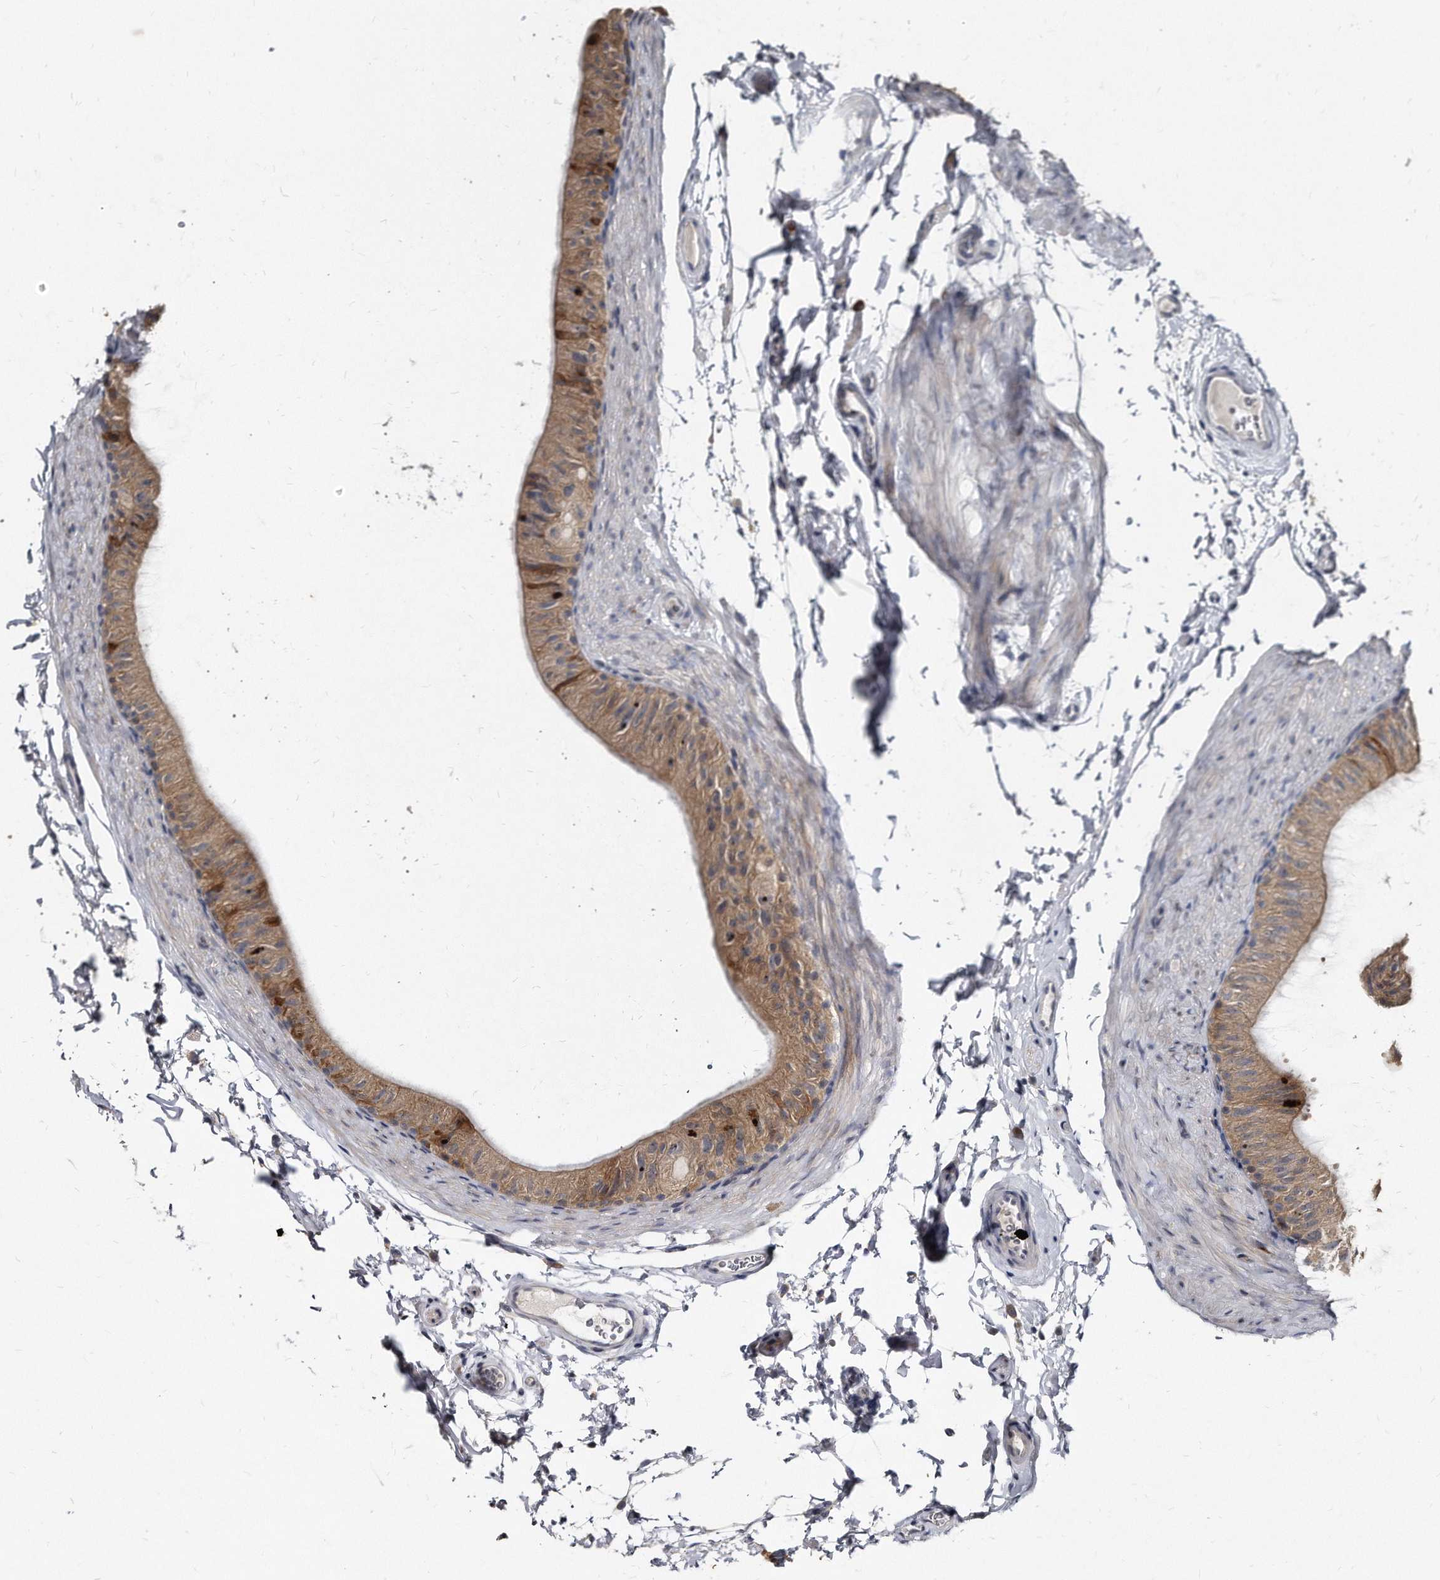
{"staining": {"intensity": "moderate", "quantity": ">75%", "location": "cytoplasmic/membranous"}, "tissue": "epididymis", "cell_type": "Glandular cells", "image_type": "normal", "snomed": [{"axis": "morphology", "description": "Normal tissue, NOS"}, {"axis": "topography", "description": "Epididymis"}], "caption": "DAB immunohistochemical staining of benign human epididymis displays moderate cytoplasmic/membranous protein expression in about >75% of glandular cells. (DAB = brown stain, brightfield microscopy at high magnification).", "gene": "KLHDC3", "patient": {"sex": "male", "age": 49}}